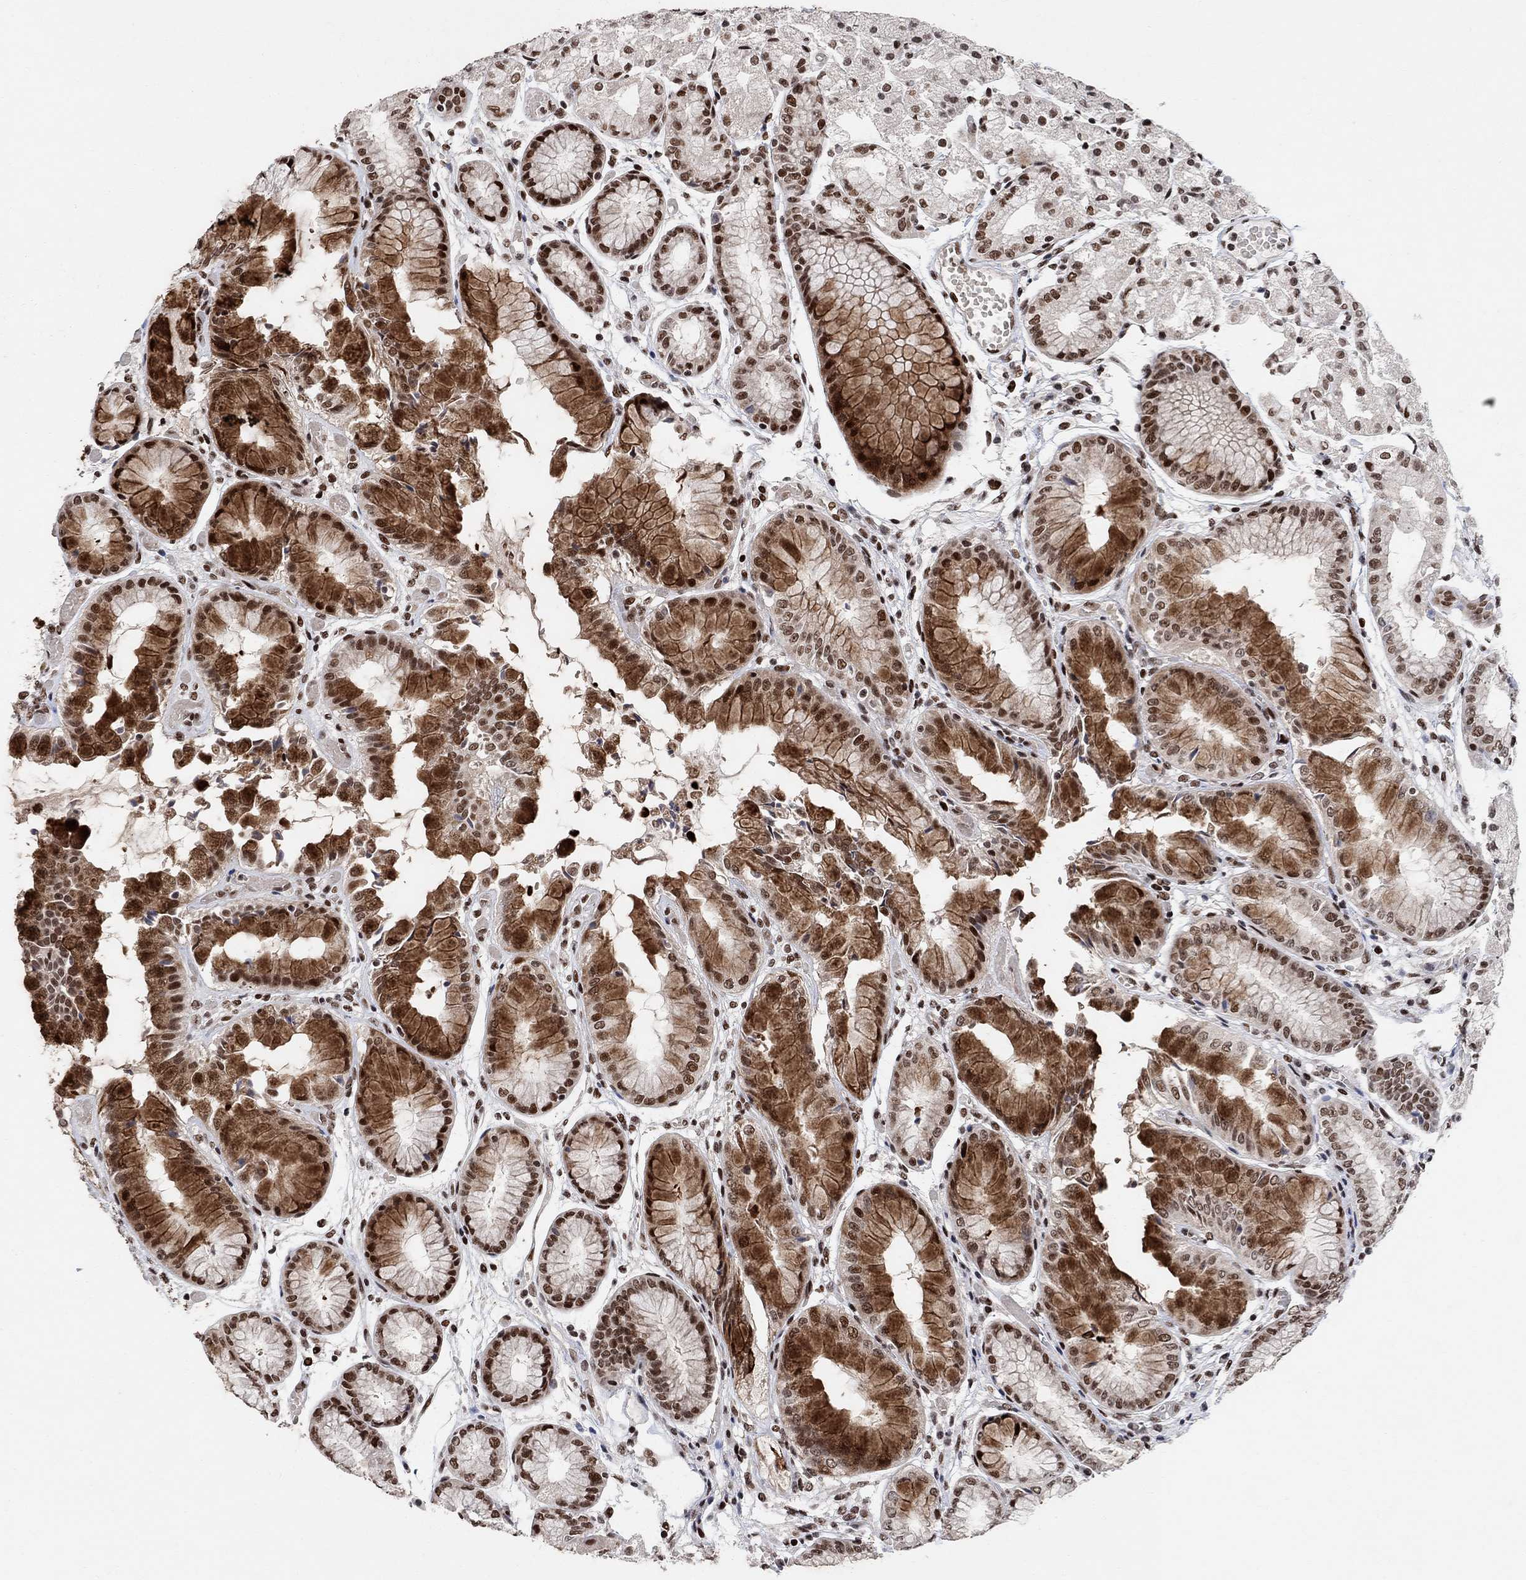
{"staining": {"intensity": "strong", "quantity": "25%-75%", "location": "cytoplasmic/membranous,nuclear"}, "tissue": "stomach", "cell_type": "Glandular cells", "image_type": "normal", "snomed": [{"axis": "morphology", "description": "Normal tissue, NOS"}, {"axis": "topography", "description": "Stomach, upper"}], "caption": "DAB immunohistochemical staining of normal stomach reveals strong cytoplasmic/membranous,nuclear protein expression in approximately 25%-75% of glandular cells.", "gene": "E4F1", "patient": {"sex": "male", "age": 72}}